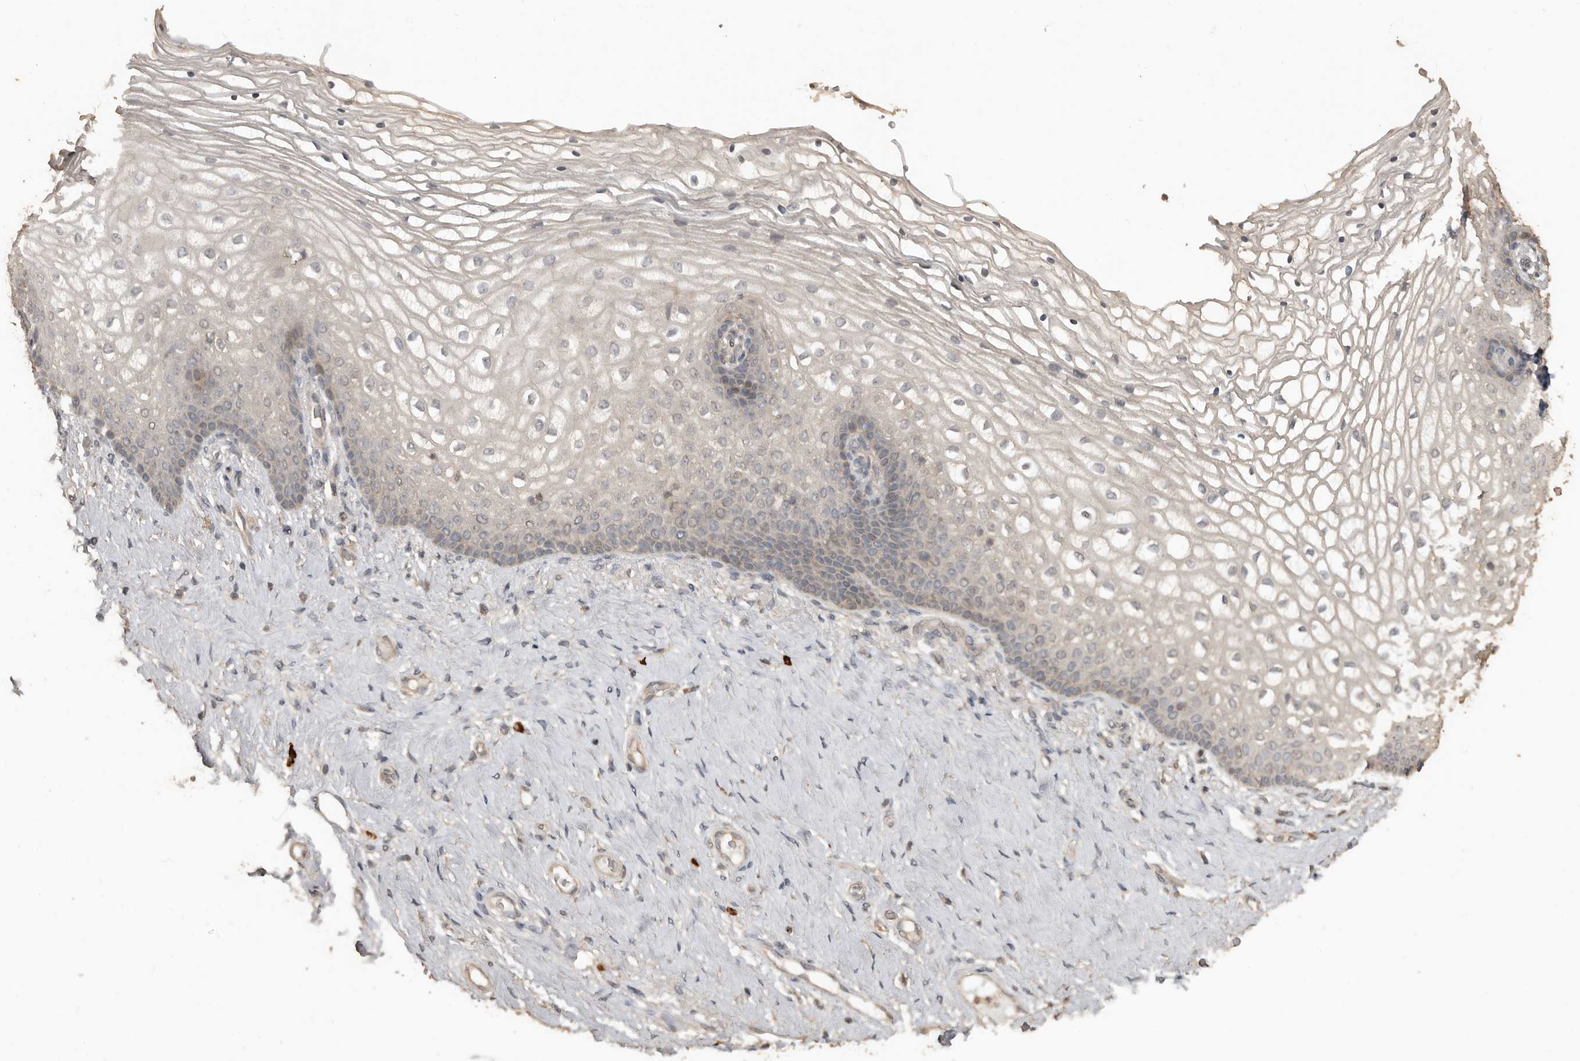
{"staining": {"intensity": "weak", "quantity": "<25%", "location": "cytoplasmic/membranous"}, "tissue": "vagina", "cell_type": "Squamous epithelial cells", "image_type": "normal", "snomed": [{"axis": "morphology", "description": "Normal tissue, NOS"}, {"axis": "topography", "description": "Vagina"}], "caption": "Immunohistochemistry (IHC) of benign vagina displays no positivity in squamous epithelial cells. The staining is performed using DAB brown chromogen with nuclei counter-stained in using hematoxylin.", "gene": "BAMBI", "patient": {"sex": "female", "age": 60}}